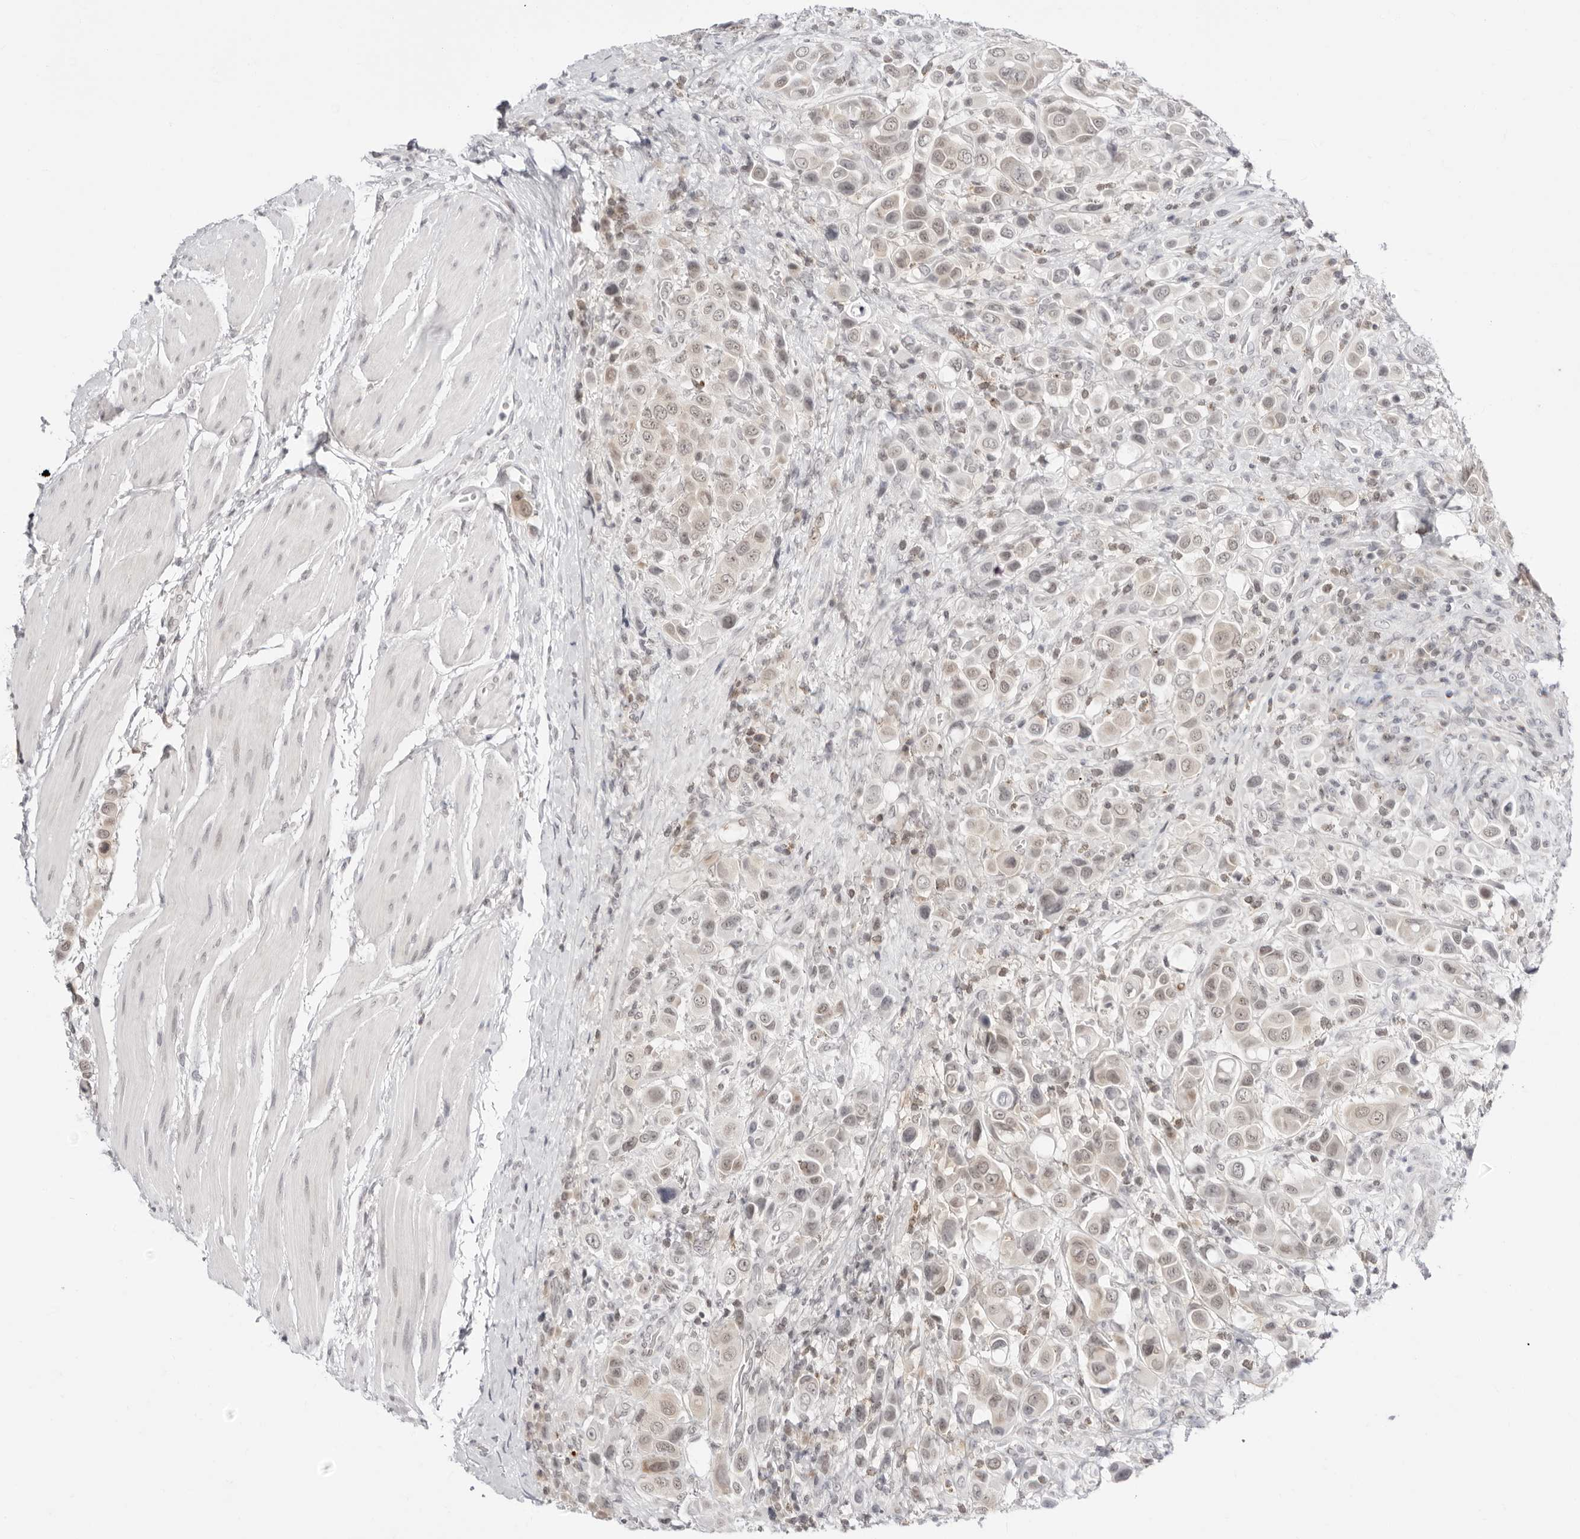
{"staining": {"intensity": "weak", "quantity": "25%-75%", "location": "cytoplasmic/membranous,nuclear"}, "tissue": "urothelial cancer", "cell_type": "Tumor cells", "image_type": "cancer", "snomed": [{"axis": "morphology", "description": "Urothelial carcinoma, High grade"}, {"axis": "topography", "description": "Urinary bladder"}], "caption": "Human urothelial cancer stained with a brown dye reveals weak cytoplasmic/membranous and nuclear positive staining in about 25%-75% of tumor cells.", "gene": "PPP2R5C", "patient": {"sex": "male", "age": 50}}